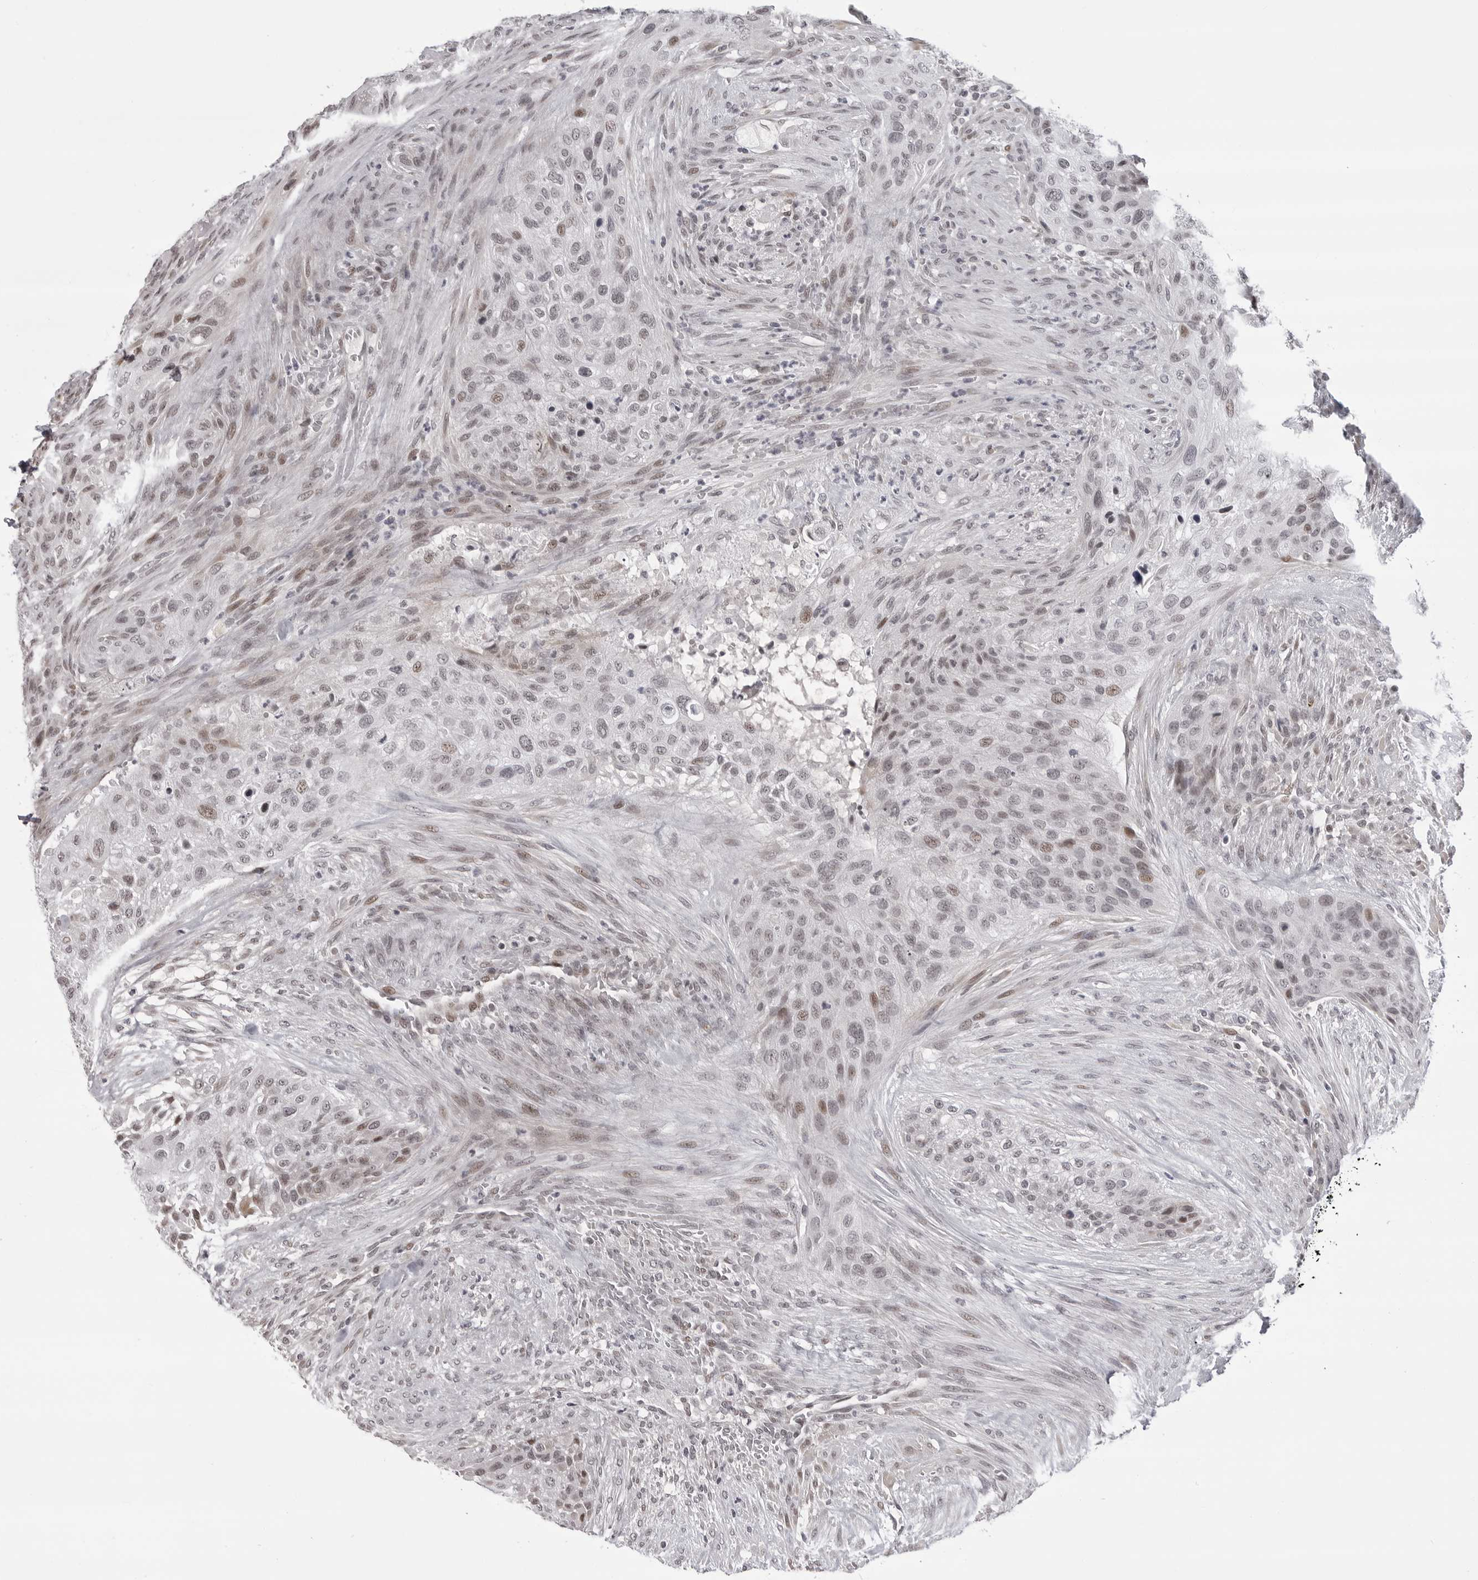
{"staining": {"intensity": "weak", "quantity": "<25%", "location": "nuclear"}, "tissue": "urothelial cancer", "cell_type": "Tumor cells", "image_type": "cancer", "snomed": [{"axis": "morphology", "description": "Urothelial carcinoma, High grade"}, {"axis": "topography", "description": "Urinary bladder"}], "caption": "This is an IHC histopathology image of human high-grade urothelial carcinoma. There is no expression in tumor cells.", "gene": "PHF3", "patient": {"sex": "male", "age": 35}}